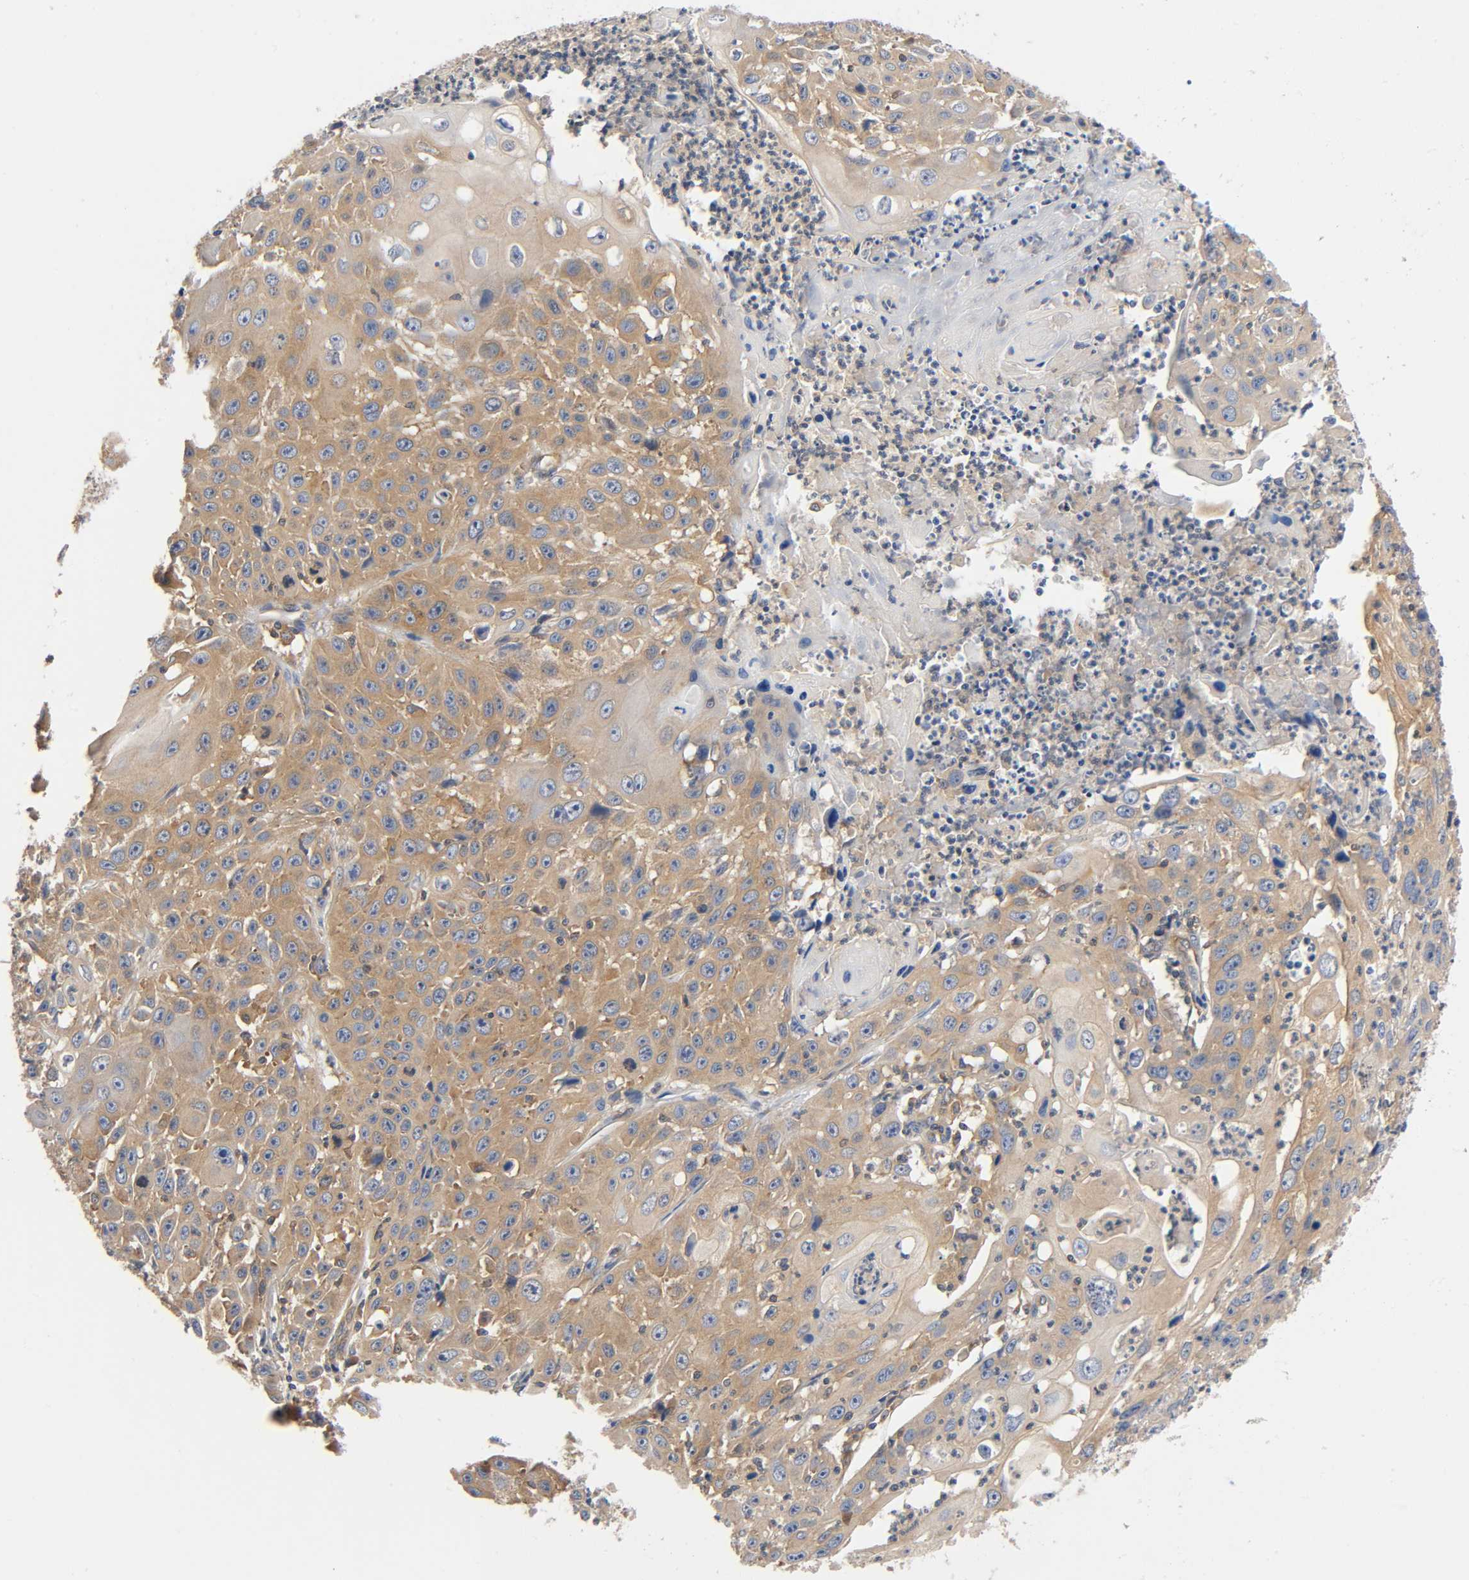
{"staining": {"intensity": "moderate", "quantity": ">75%", "location": "cytoplasmic/membranous"}, "tissue": "cervical cancer", "cell_type": "Tumor cells", "image_type": "cancer", "snomed": [{"axis": "morphology", "description": "Squamous cell carcinoma, NOS"}, {"axis": "topography", "description": "Cervix"}], "caption": "Moderate cytoplasmic/membranous positivity for a protein is seen in about >75% of tumor cells of cervical cancer using immunohistochemistry.", "gene": "PRKAB1", "patient": {"sex": "female", "age": 39}}